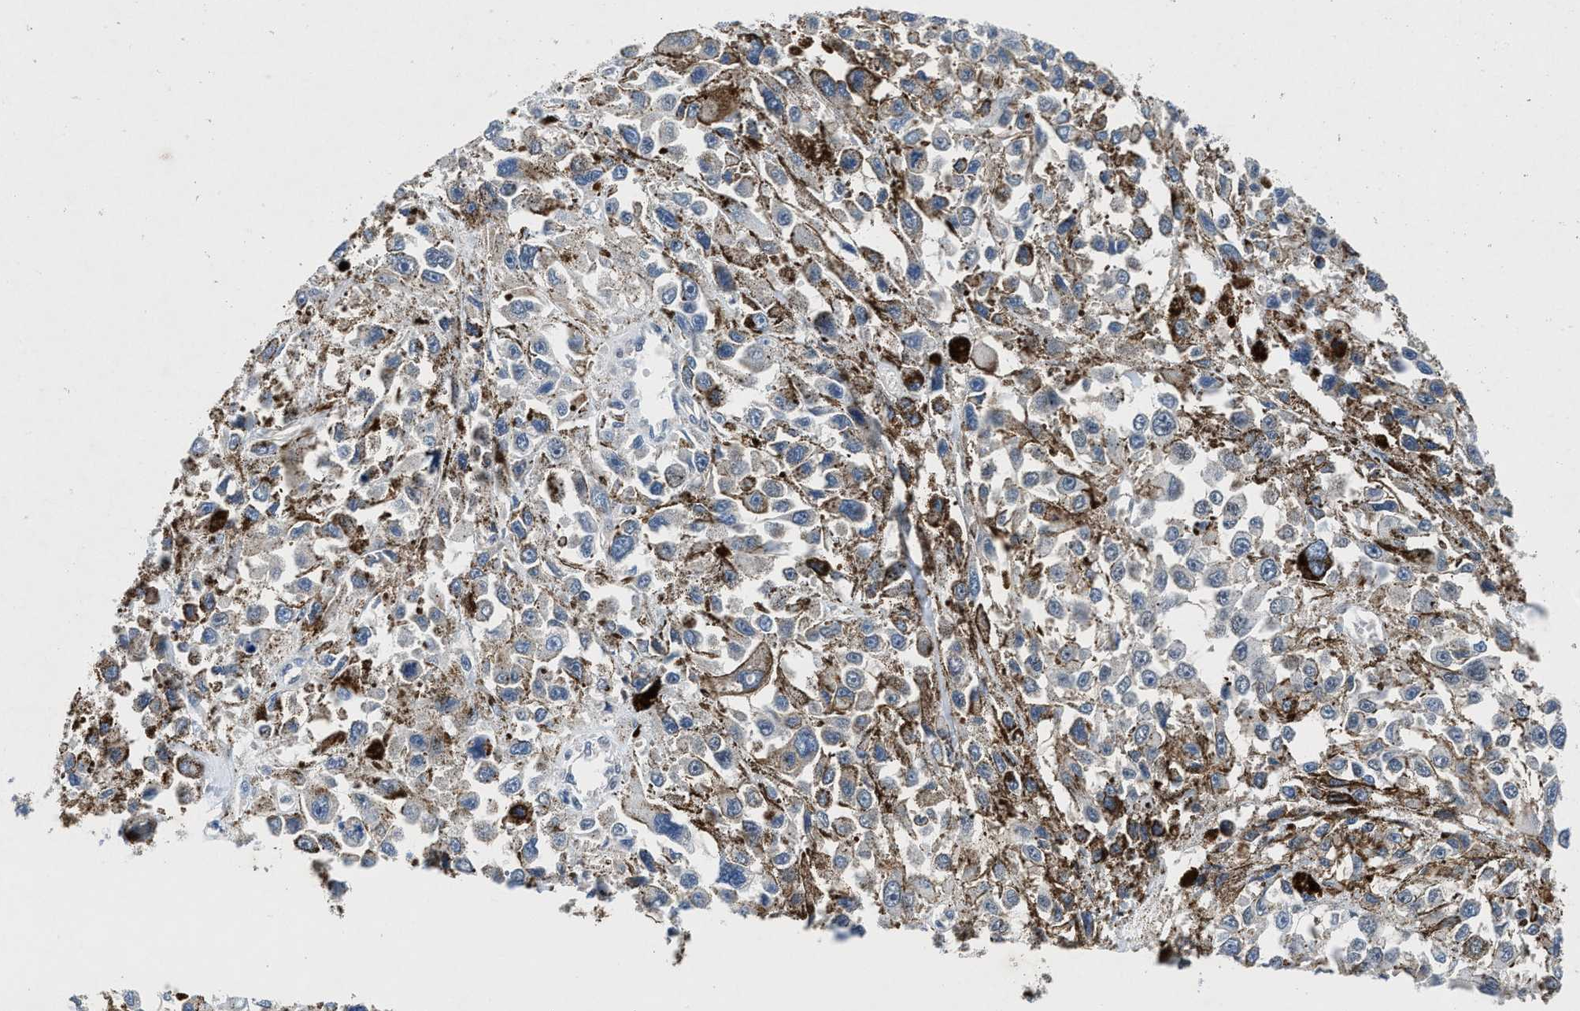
{"staining": {"intensity": "negative", "quantity": "none", "location": "none"}, "tissue": "melanoma", "cell_type": "Tumor cells", "image_type": "cancer", "snomed": [{"axis": "morphology", "description": "Malignant melanoma, Metastatic site"}, {"axis": "topography", "description": "Lymph node"}], "caption": "This is a micrograph of immunohistochemistry (IHC) staining of malignant melanoma (metastatic site), which shows no expression in tumor cells. Nuclei are stained in blue.", "gene": "COPS2", "patient": {"sex": "male", "age": 59}}